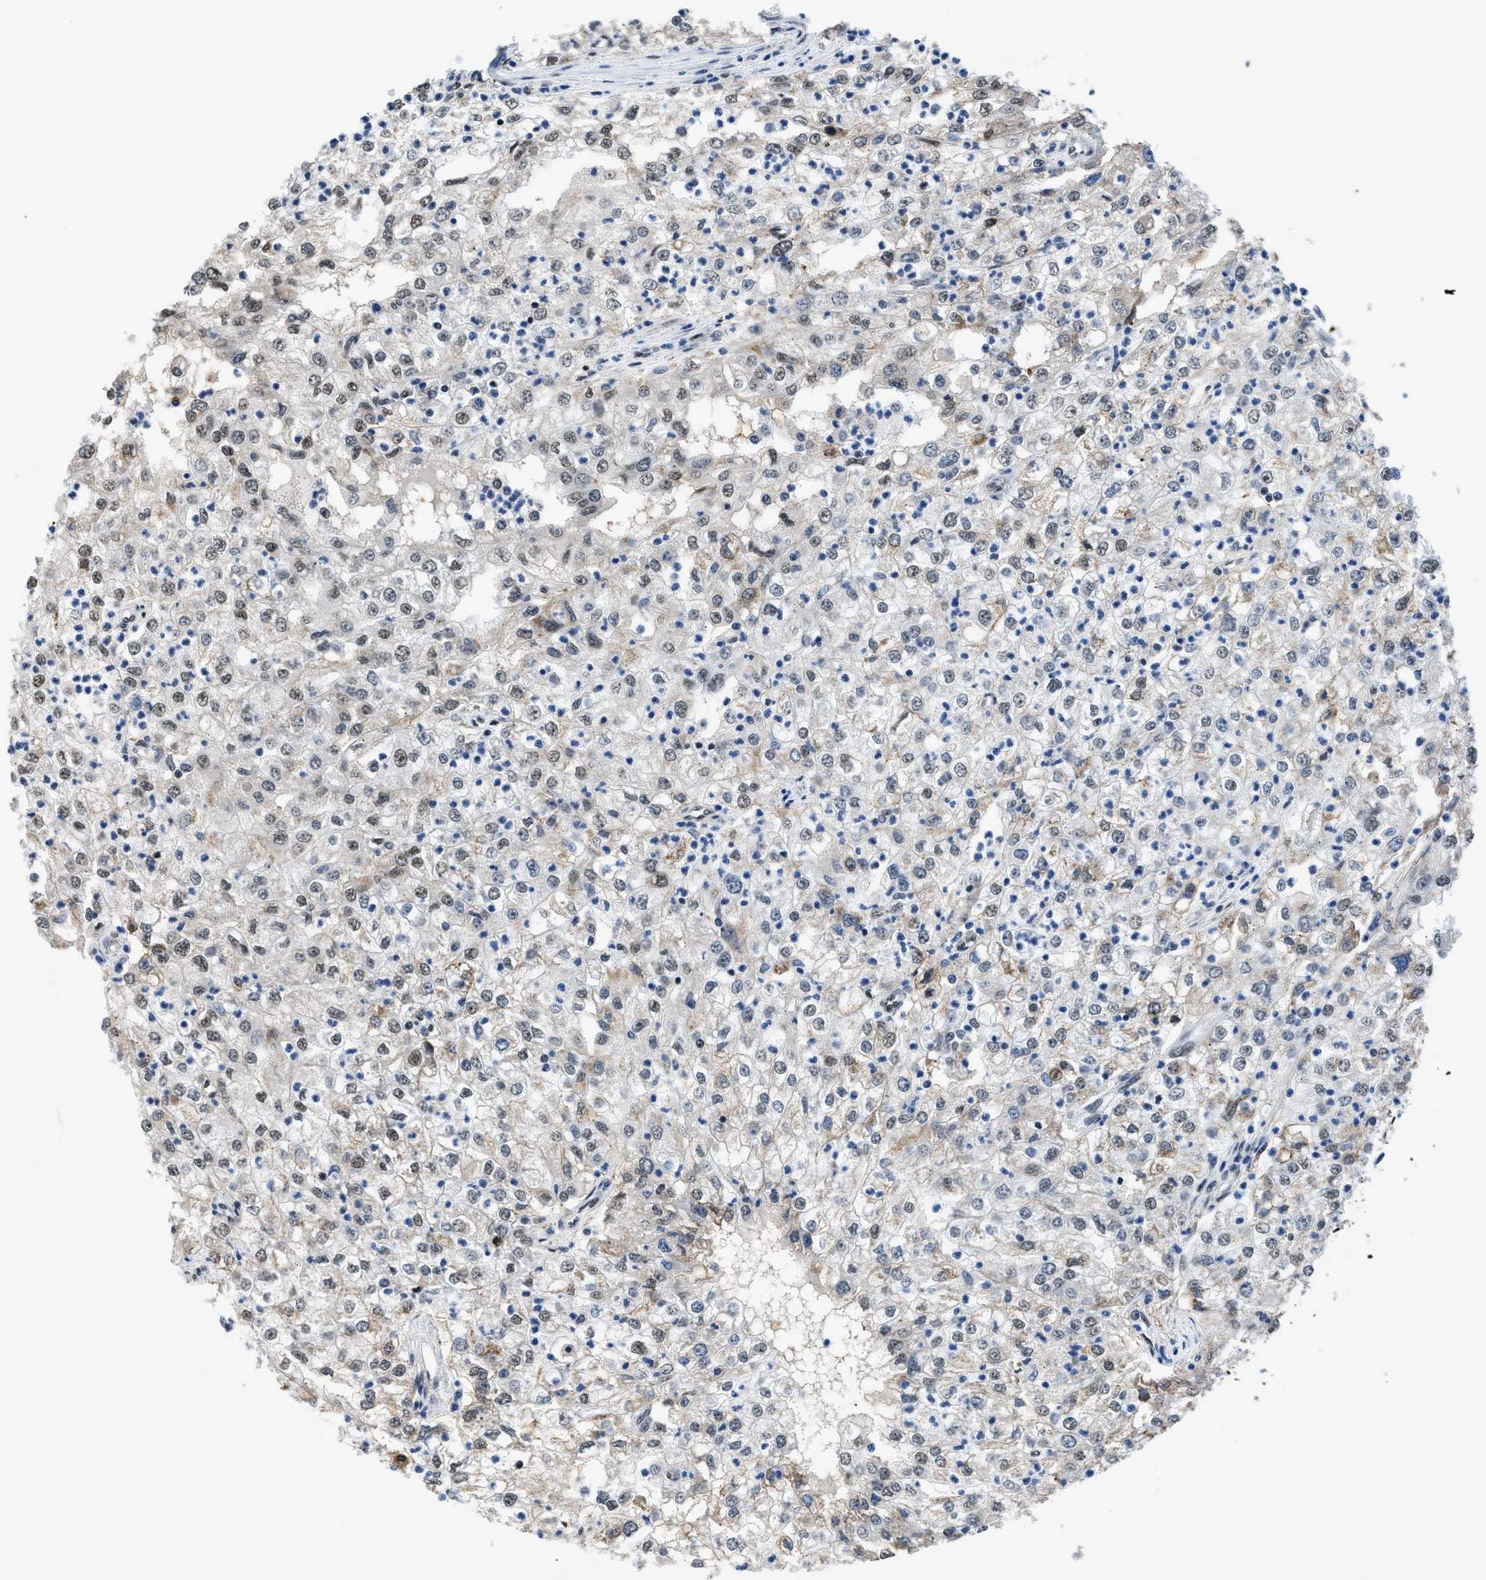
{"staining": {"intensity": "moderate", "quantity": "<25%", "location": "nuclear"}, "tissue": "renal cancer", "cell_type": "Tumor cells", "image_type": "cancer", "snomed": [{"axis": "morphology", "description": "Adenocarcinoma, NOS"}, {"axis": "topography", "description": "Kidney"}], "caption": "An image of human renal cancer stained for a protein exhibits moderate nuclear brown staining in tumor cells.", "gene": "HNRNPH2", "patient": {"sex": "female", "age": 54}}